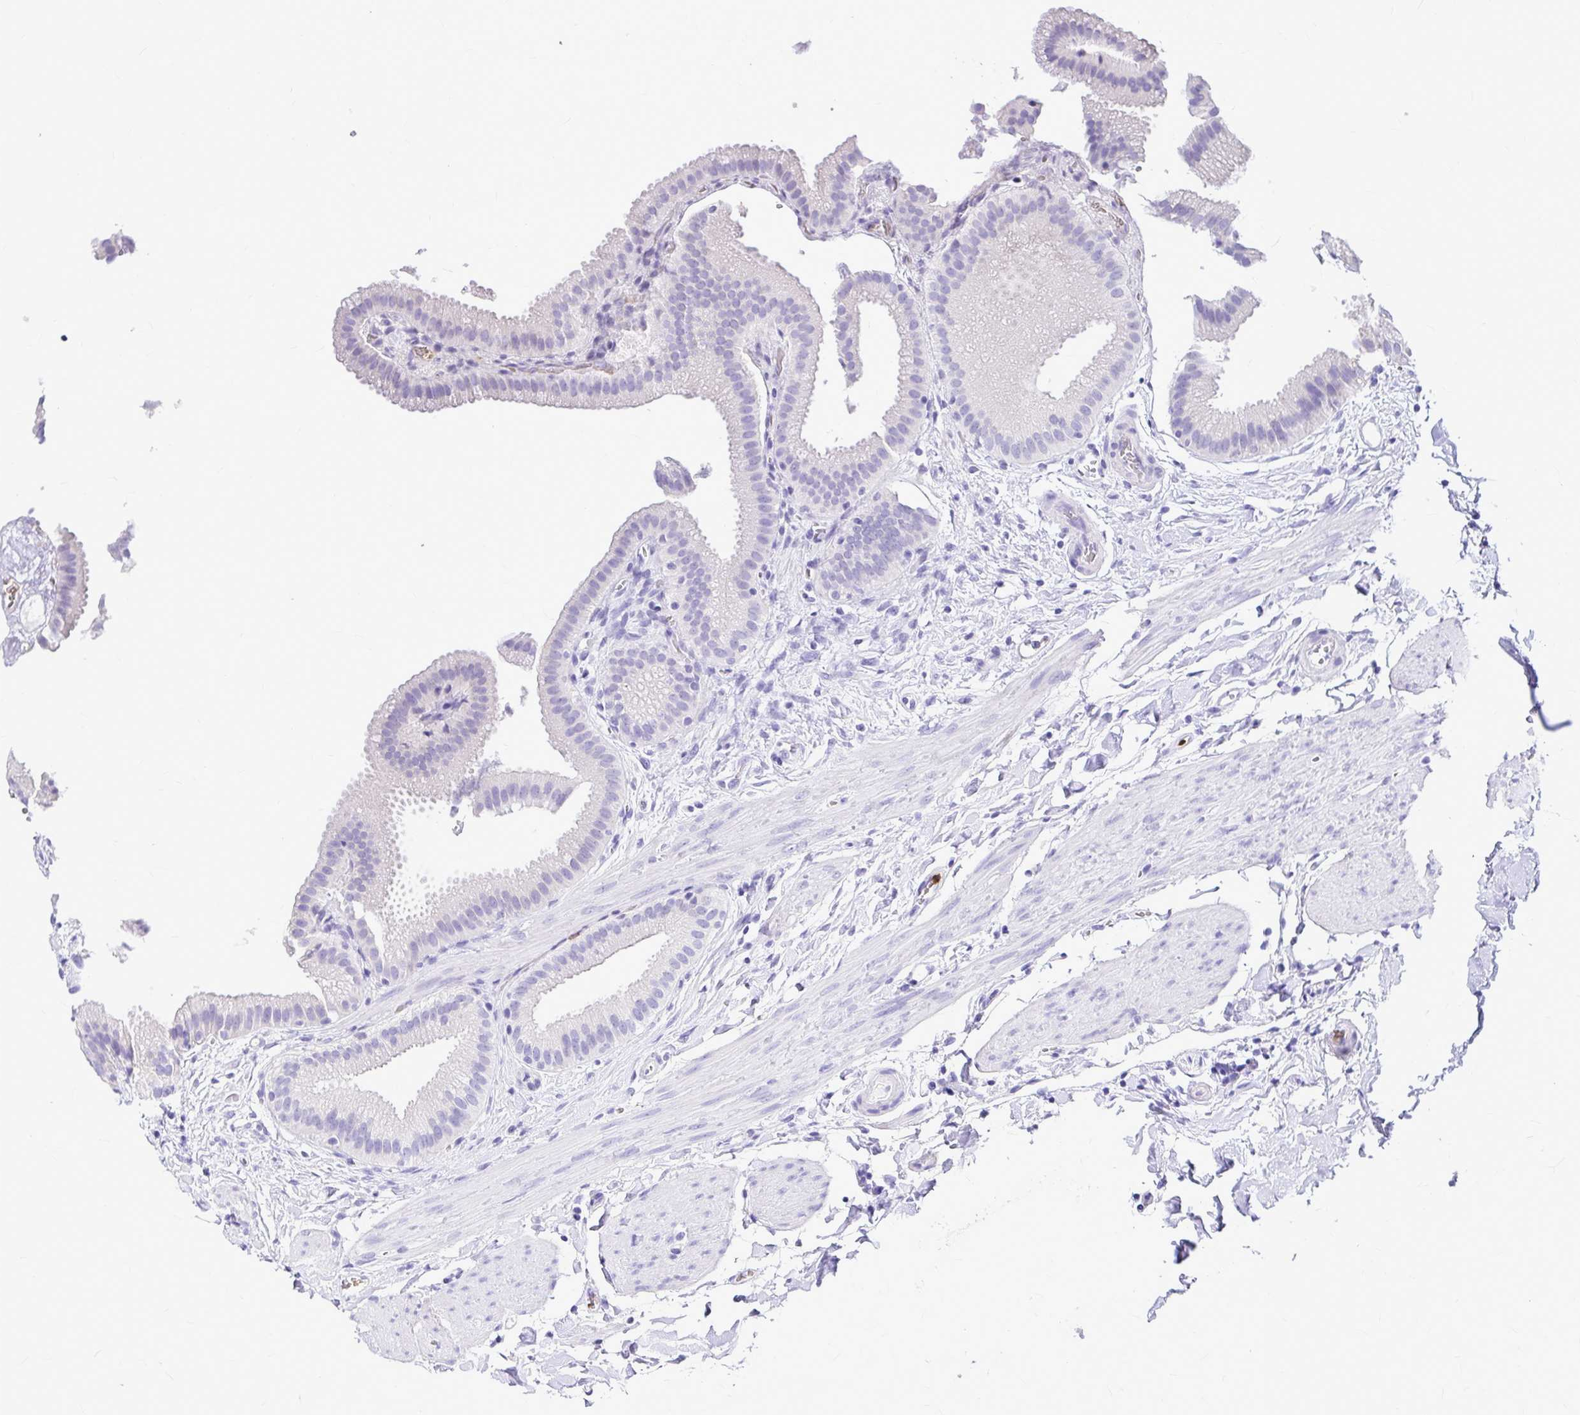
{"staining": {"intensity": "negative", "quantity": "none", "location": "none"}, "tissue": "gallbladder", "cell_type": "Glandular cells", "image_type": "normal", "snomed": [{"axis": "morphology", "description": "Normal tissue, NOS"}, {"axis": "topography", "description": "Gallbladder"}], "caption": "This is an IHC micrograph of unremarkable gallbladder. There is no staining in glandular cells.", "gene": "CLEC1B", "patient": {"sex": "female", "age": 63}}